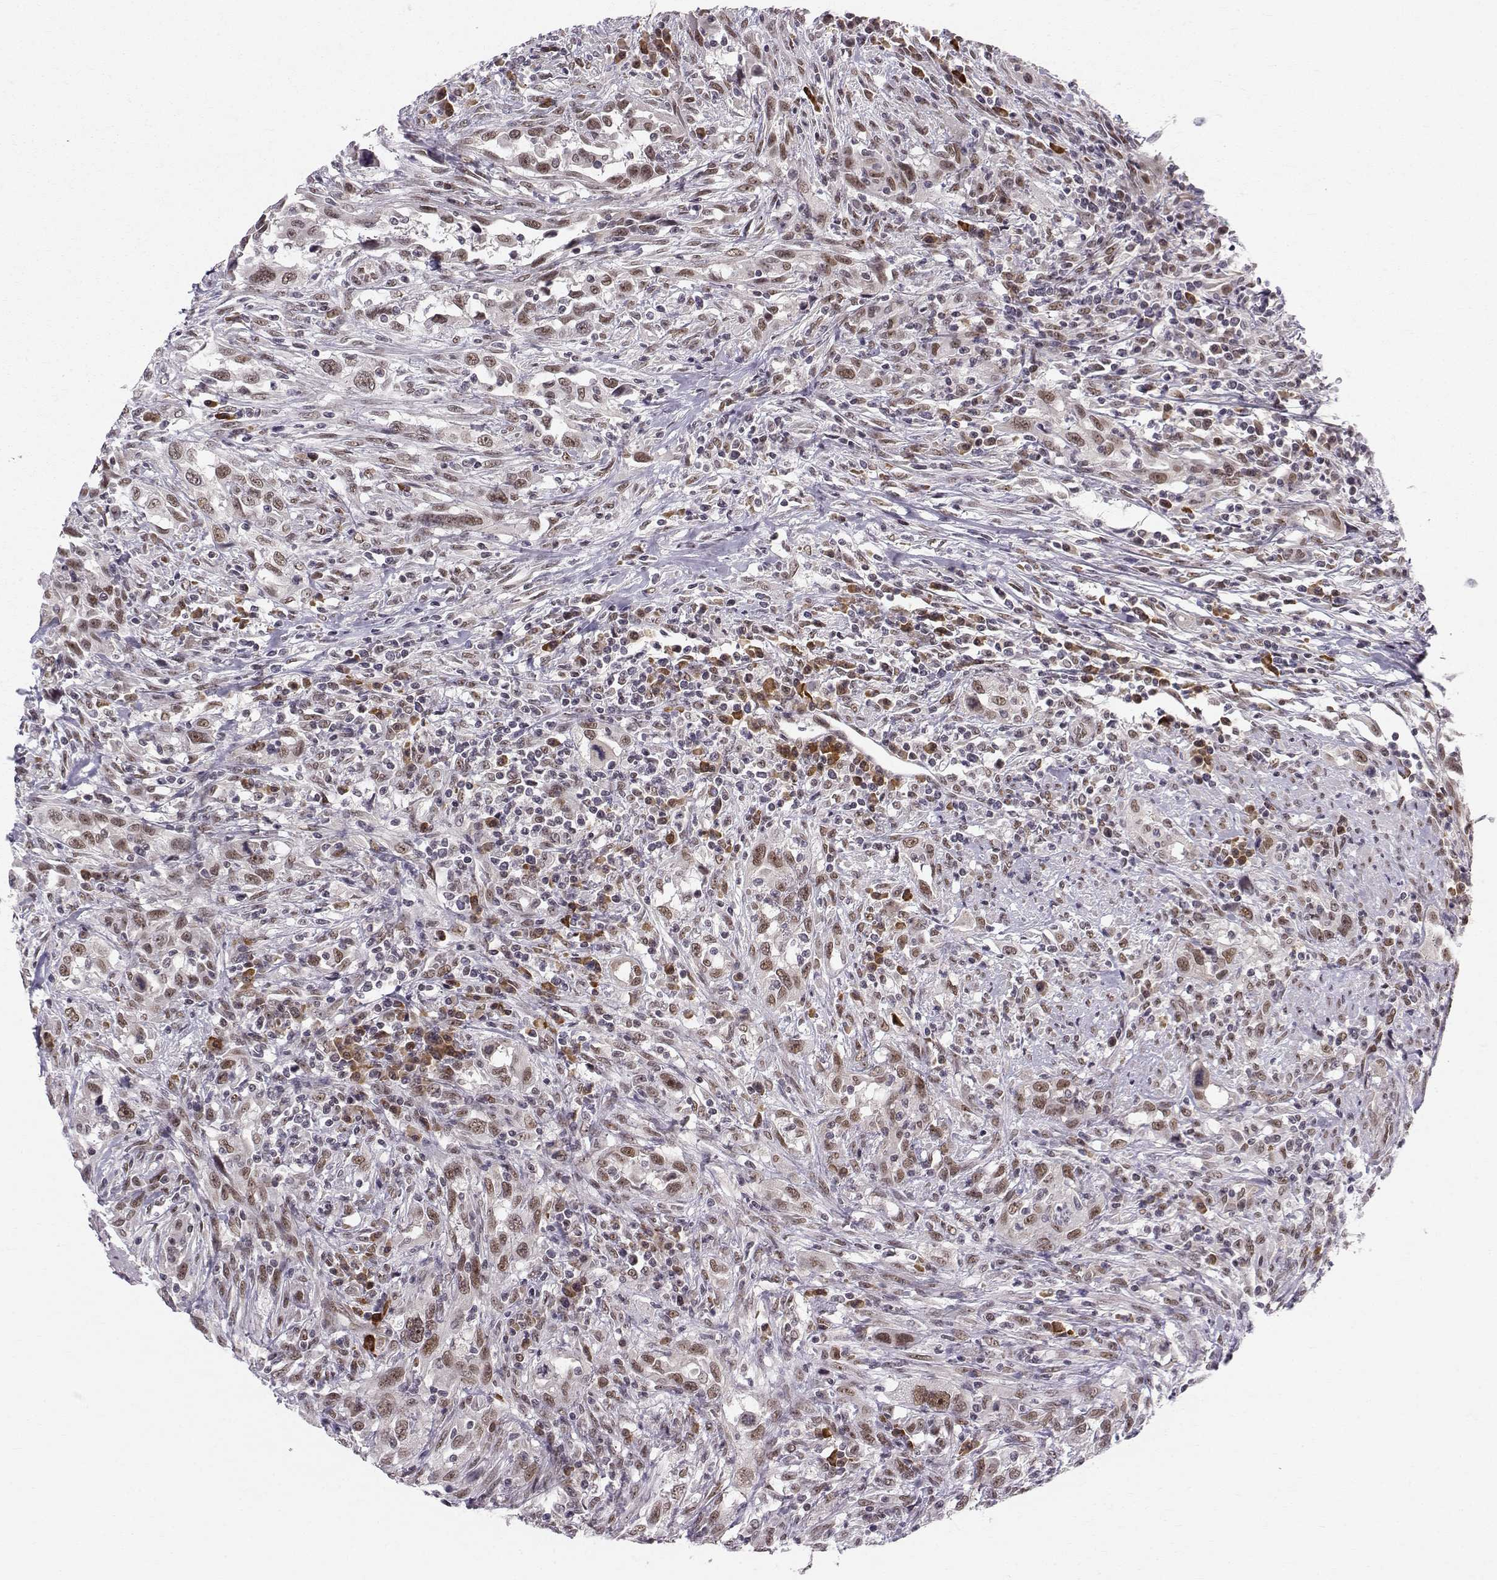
{"staining": {"intensity": "moderate", "quantity": "<25%", "location": "nuclear"}, "tissue": "urothelial cancer", "cell_type": "Tumor cells", "image_type": "cancer", "snomed": [{"axis": "morphology", "description": "Urothelial carcinoma, NOS"}, {"axis": "morphology", "description": "Urothelial carcinoma, High grade"}, {"axis": "topography", "description": "Urinary bladder"}], "caption": "Urothelial cancer stained for a protein (brown) demonstrates moderate nuclear positive staining in approximately <25% of tumor cells.", "gene": "RPP38", "patient": {"sex": "female", "age": 64}}